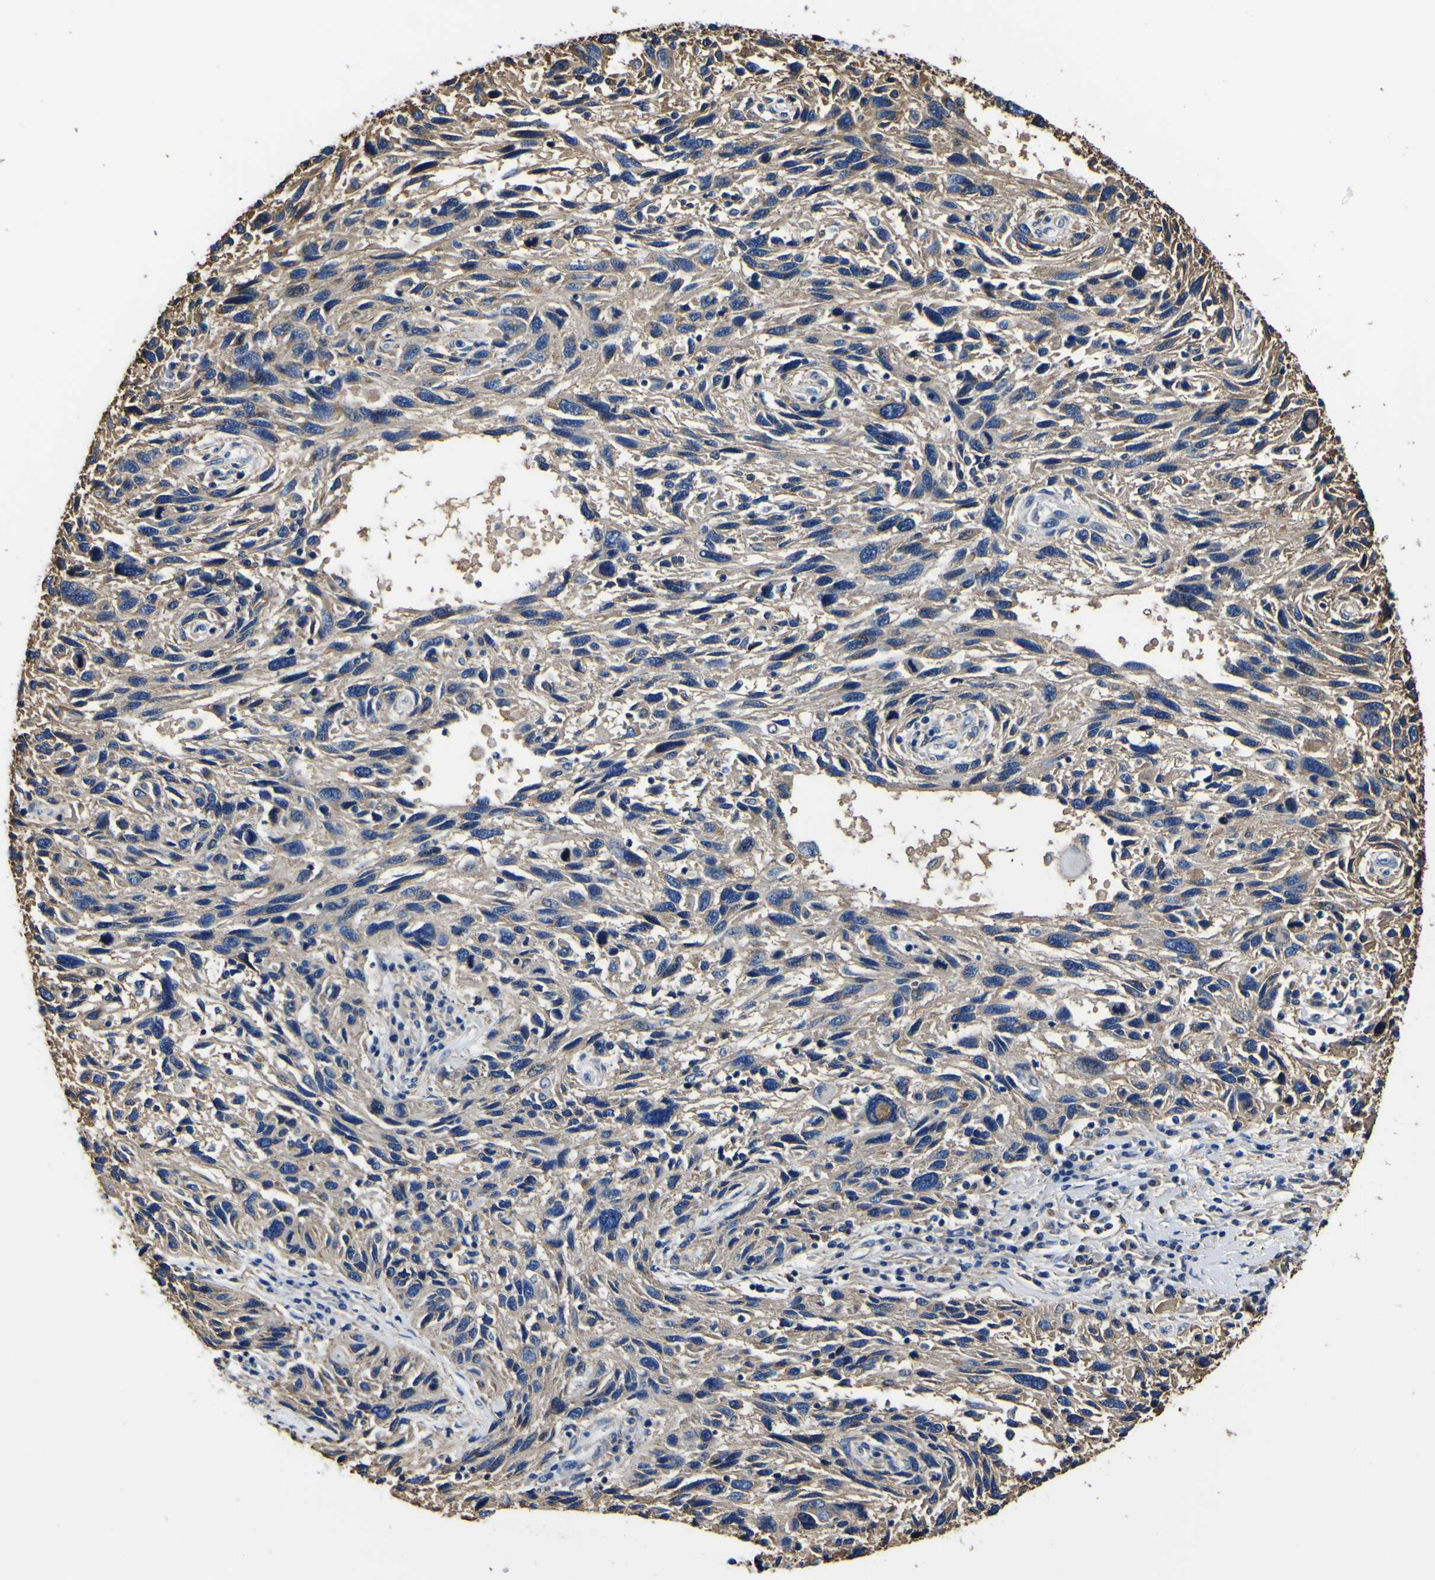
{"staining": {"intensity": "moderate", "quantity": "25%-75%", "location": "cytoplasmic/membranous"}, "tissue": "melanoma", "cell_type": "Tumor cells", "image_type": "cancer", "snomed": [{"axis": "morphology", "description": "Malignant melanoma, NOS"}, {"axis": "topography", "description": "Skin"}], "caption": "DAB immunohistochemical staining of human melanoma reveals moderate cytoplasmic/membranous protein positivity in about 25%-75% of tumor cells.", "gene": "PXDN", "patient": {"sex": "male", "age": 53}}